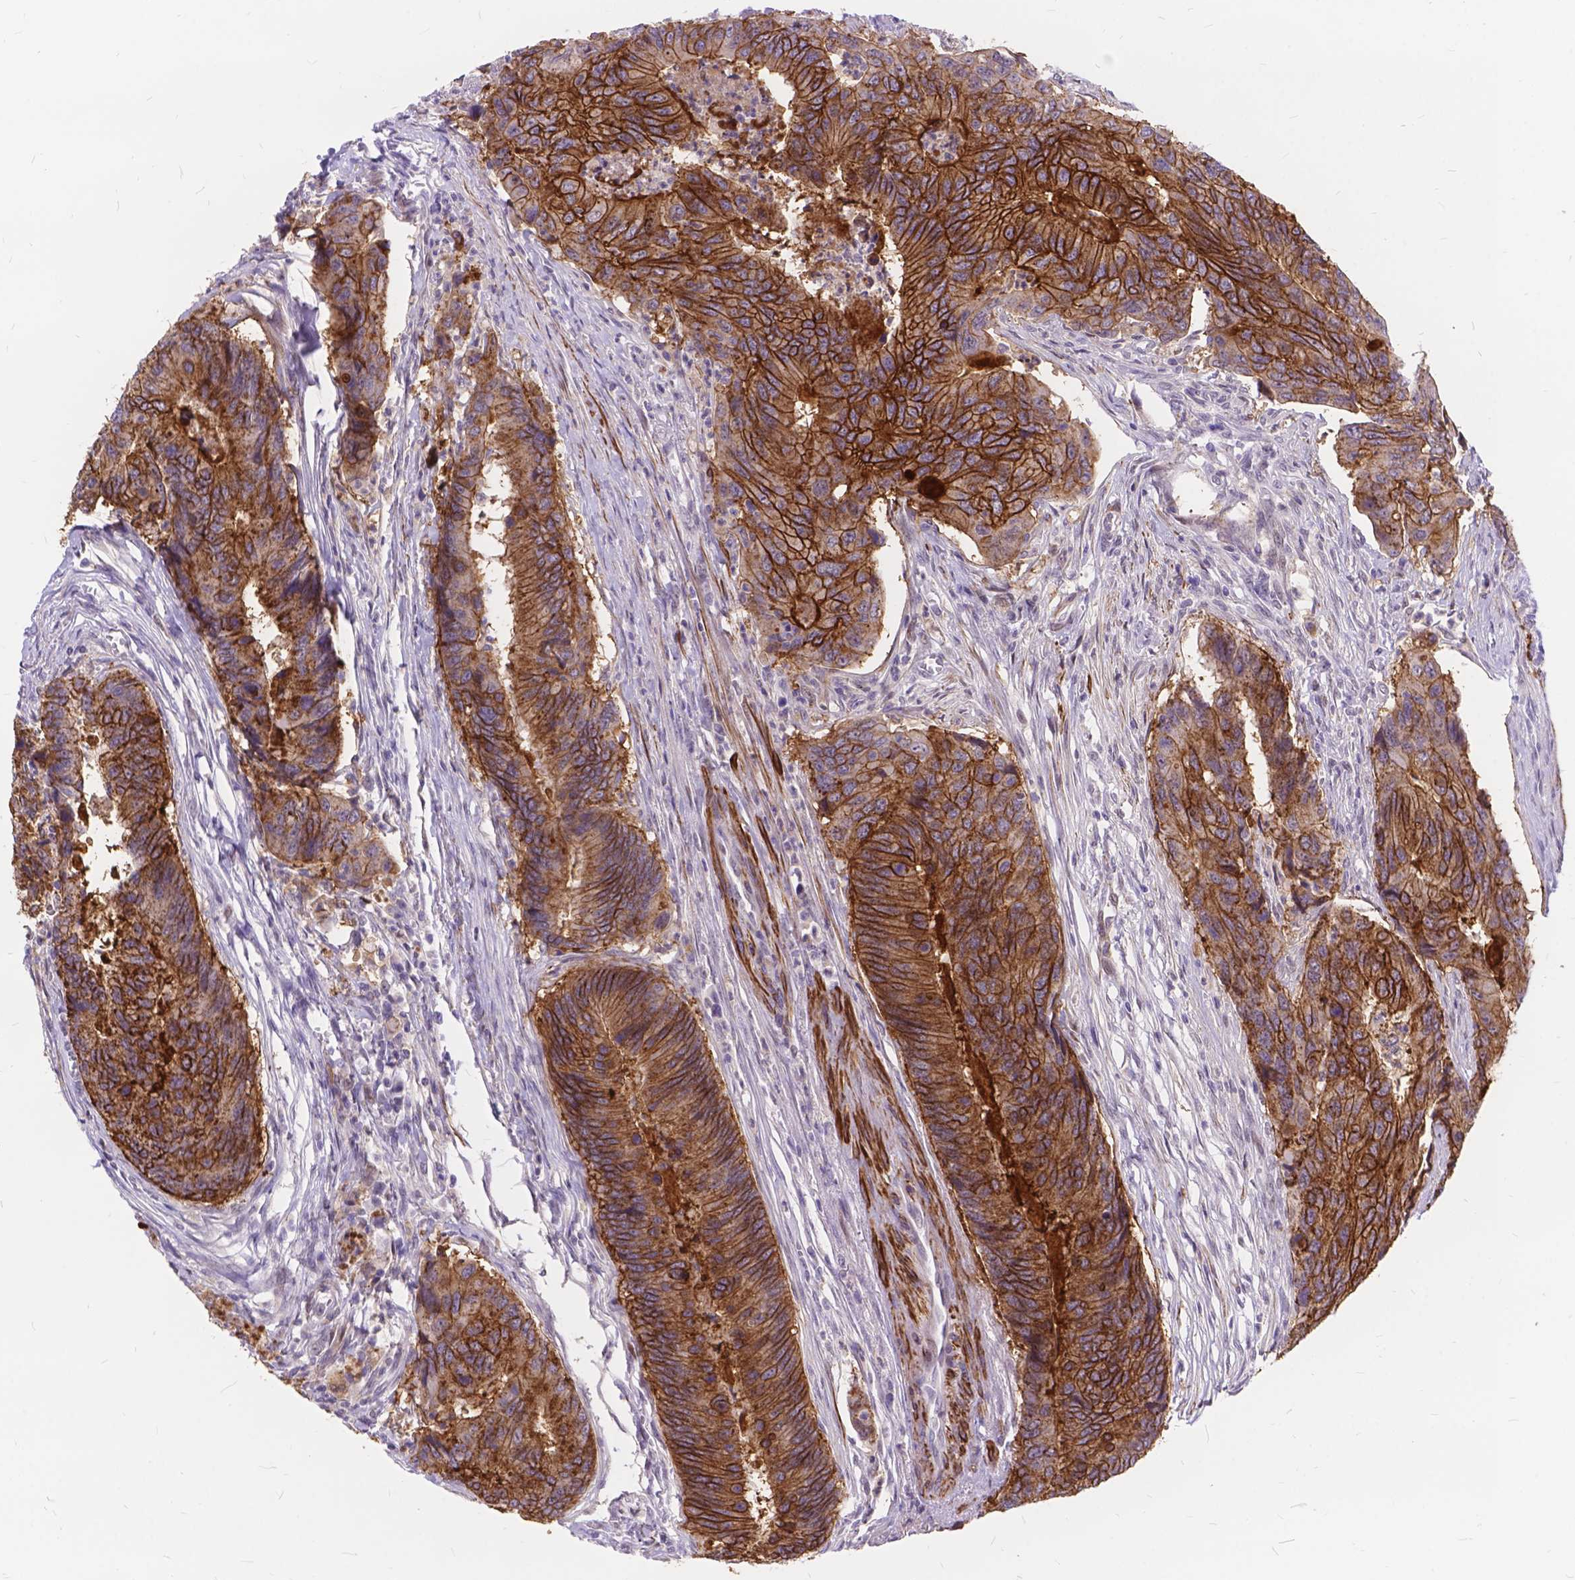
{"staining": {"intensity": "strong", "quantity": ">75%", "location": "cytoplasmic/membranous"}, "tissue": "colorectal cancer", "cell_type": "Tumor cells", "image_type": "cancer", "snomed": [{"axis": "morphology", "description": "Adenocarcinoma, NOS"}, {"axis": "topography", "description": "Colon"}], "caption": "Strong cytoplasmic/membranous staining for a protein is appreciated in approximately >75% of tumor cells of adenocarcinoma (colorectal) using IHC.", "gene": "MAN2C1", "patient": {"sex": "female", "age": 67}}